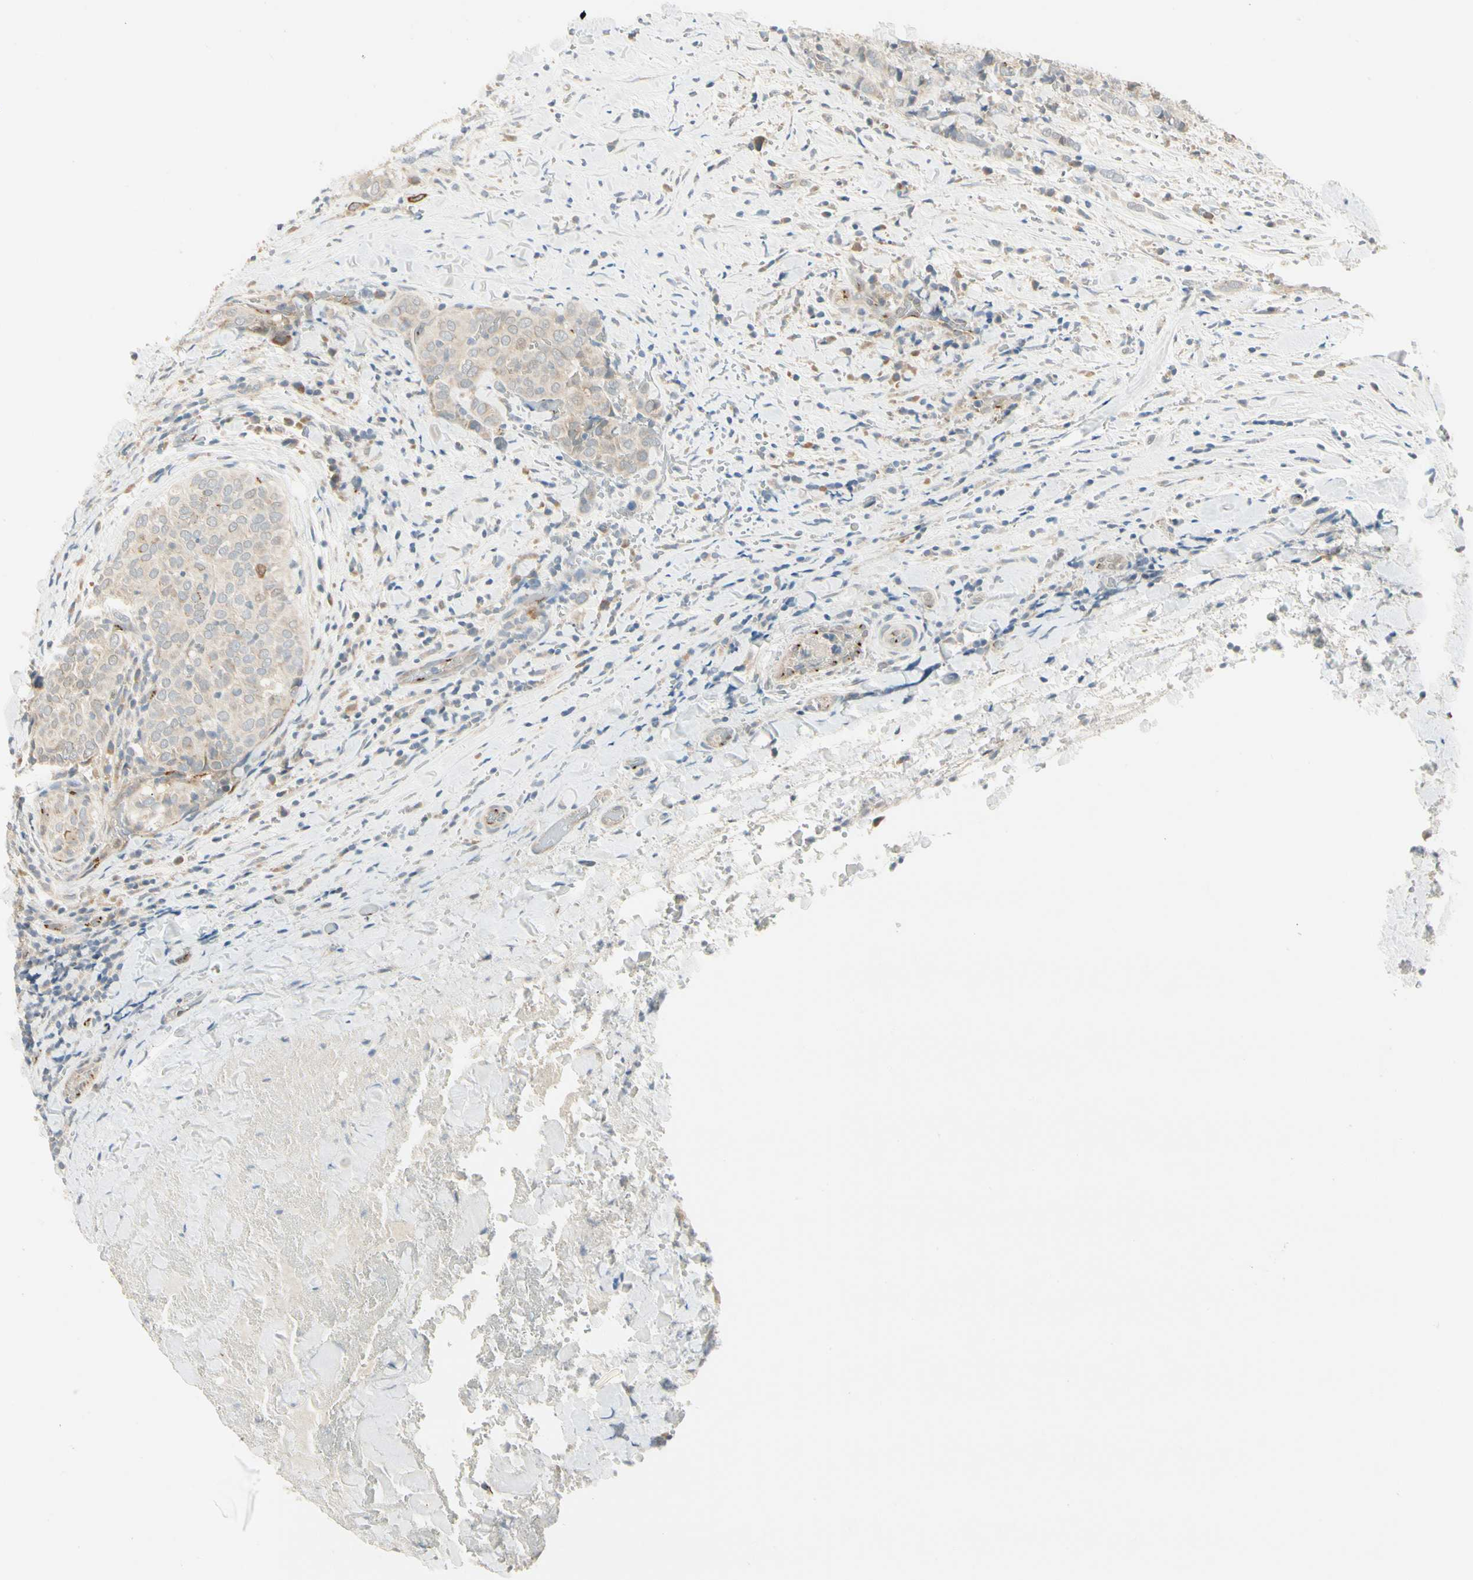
{"staining": {"intensity": "weak", "quantity": "<25%", "location": "cytoplasmic/membranous"}, "tissue": "thyroid cancer", "cell_type": "Tumor cells", "image_type": "cancer", "snomed": [{"axis": "morphology", "description": "Normal tissue, NOS"}, {"axis": "morphology", "description": "Papillary adenocarcinoma, NOS"}, {"axis": "topography", "description": "Thyroid gland"}], "caption": "Immunohistochemistry of papillary adenocarcinoma (thyroid) reveals no expression in tumor cells. (IHC, brightfield microscopy, high magnification).", "gene": "MANSC1", "patient": {"sex": "female", "age": 30}}